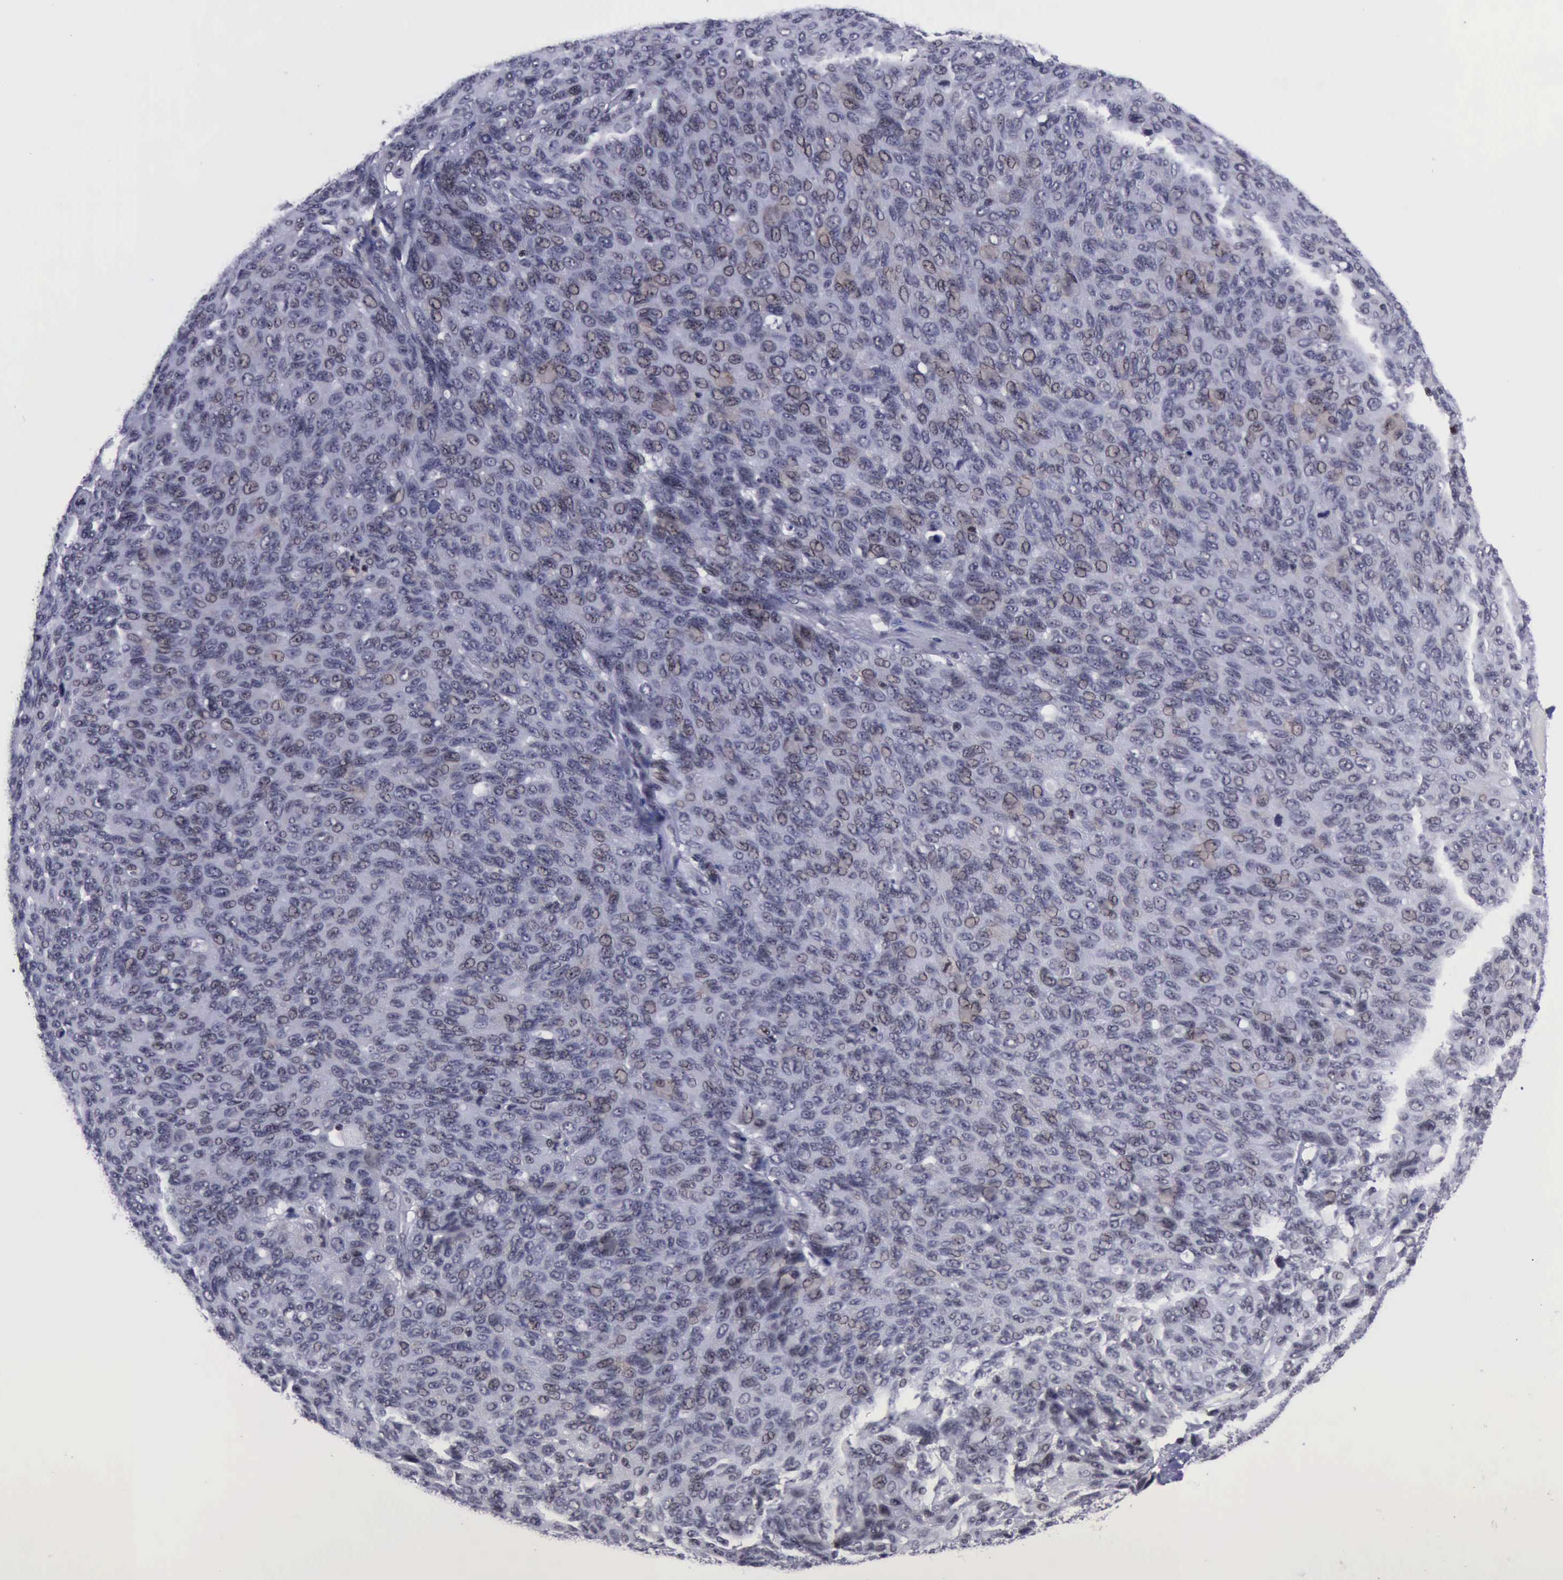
{"staining": {"intensity": "weak", "quantity": "25%-75%", "location": "nuclear"}, "tissue": "ovarian cancer", "cell_type": "Tumor cells", "image_type": "cancer", "snomed": [{"axis": "morphology", "description": "Carcinoma, endometroid"}, {"axis": "topography", "description": "Ovary"}], "caption": "Human endometroid carcinoma (ovarian) stained with a protein marker reveals weak staining in tumor cells.", "gene": "YY1", "patient": {"sex": "female", "age": 60}}